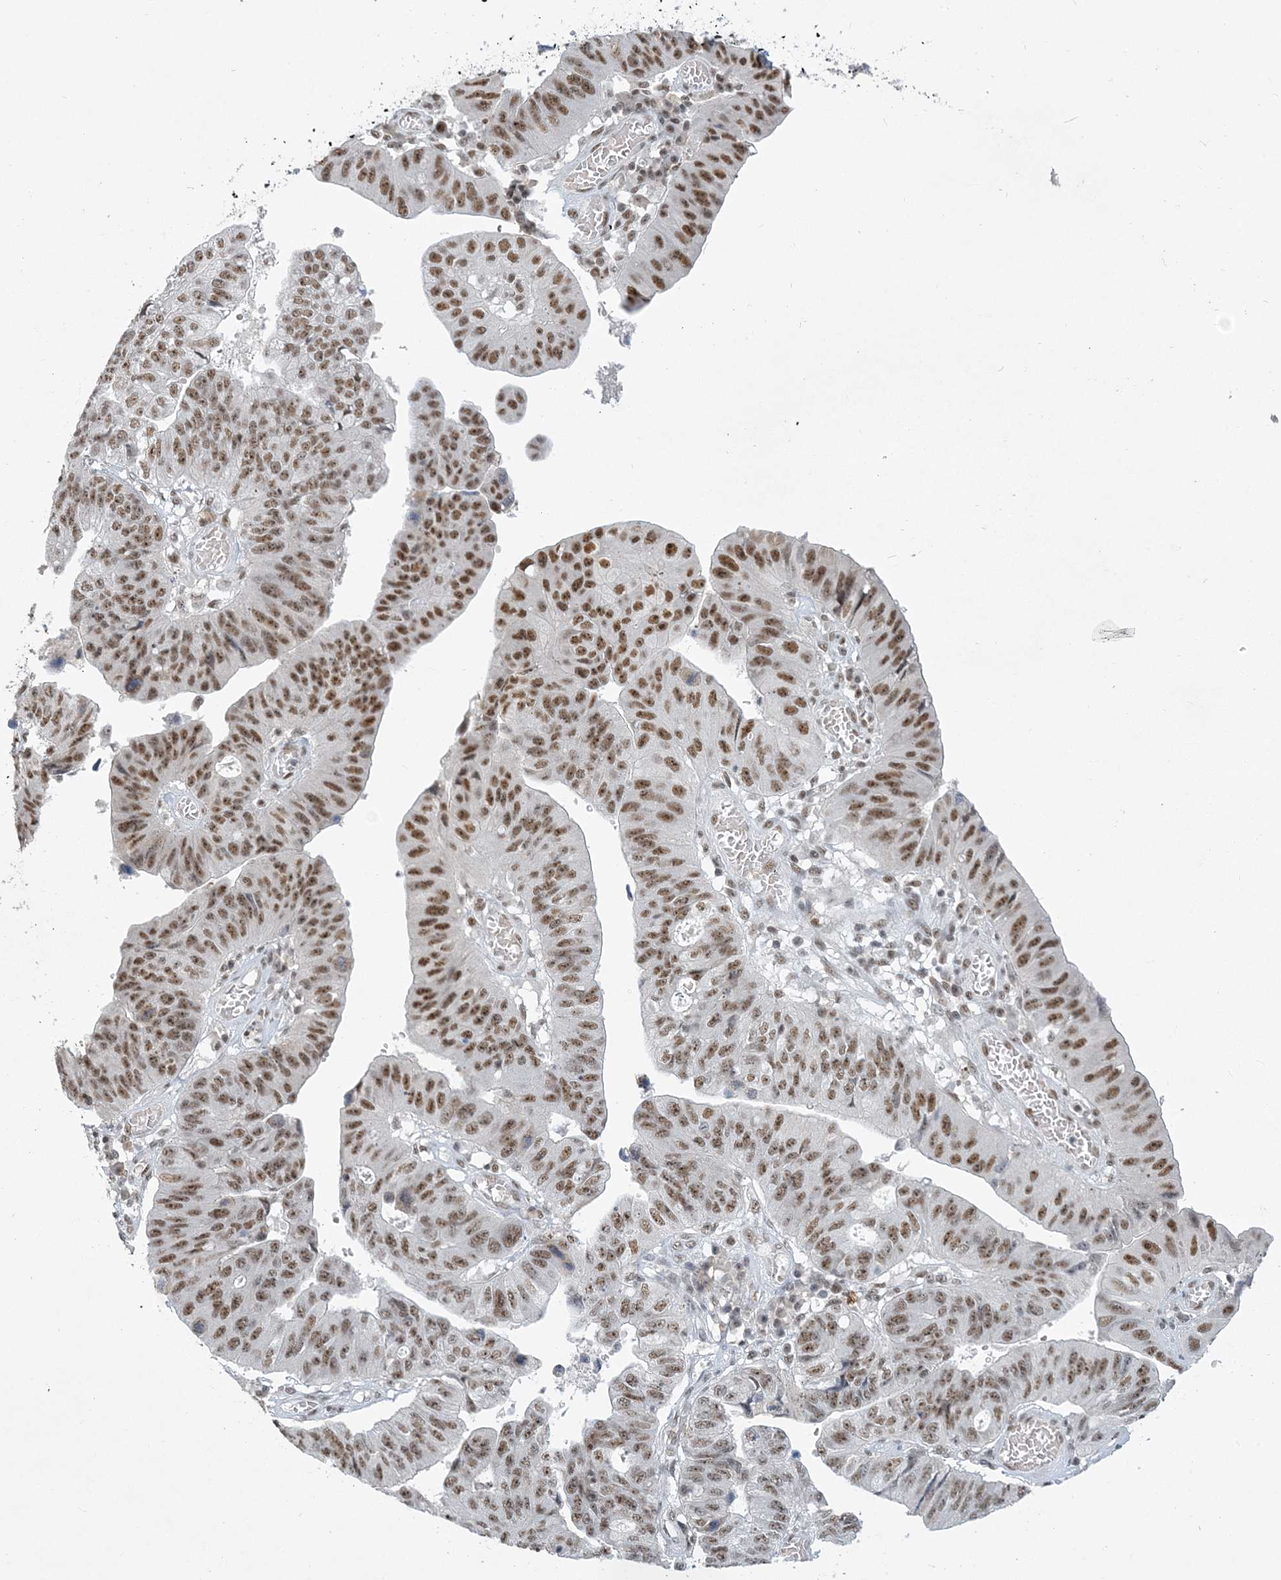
{"staining": {"intensity": "moderate", "quantity": ">75%", "location": "nuclear"}, "tissue": "stomach cancer", "cell_type": "Tumor cells", "image_type": "cancer", "snomed": [{"axis": "morphology", "description": "Adenocarcinoma, NOS"}, {"axis": "topography", "description": "Stomach"}], "caption": "An image showing moderate nuclear expression in approximately >75% of tumor cells in stomach cancer (adenocarcinoma), as visualized by brown immunohistochemical staining.", "gene": "PLRG1", "patient": {"sex": "male", "age": 59}}